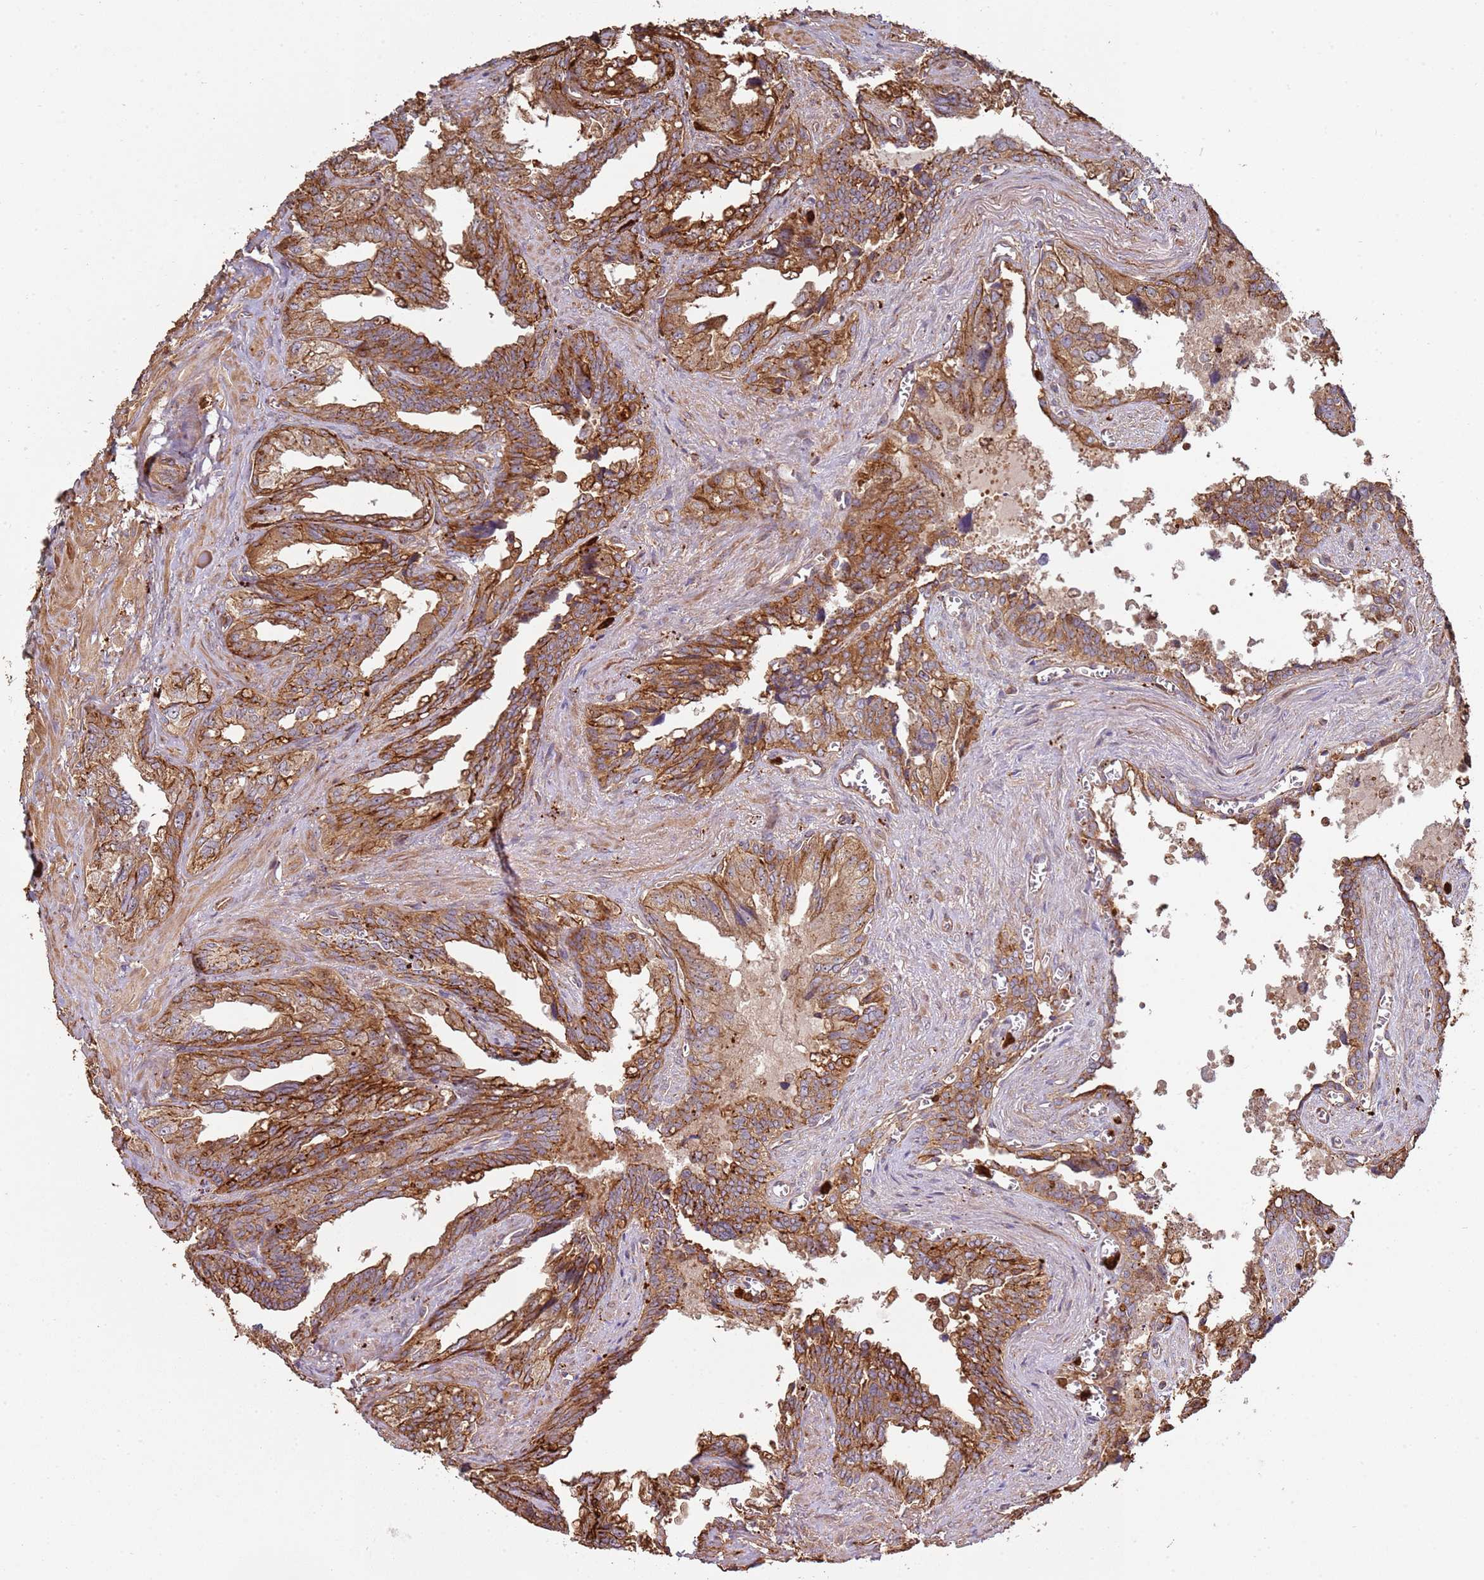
{"staining": {"intensity": "strong", "quantity": ">75%", "location": "cytoplasmic/membranous"}, "tissue": "seminal vesicle", "cell_type": "Glandular cells", "image_type": "normal", "snomed": [{"axis": "morphology", "description": "Normal tissue, NOS"}, {"axis": "topography", "description": "Seminal veicle"}], "caption": "Approximately >75% of glandular cells in normal human seminal vesicle show strong cytoplasmic/membranous protein expression as visualized by brown immunohistochemical staining.", "gene": "NDUFAF4", "patient": {"sex": "male", "age": 67}}